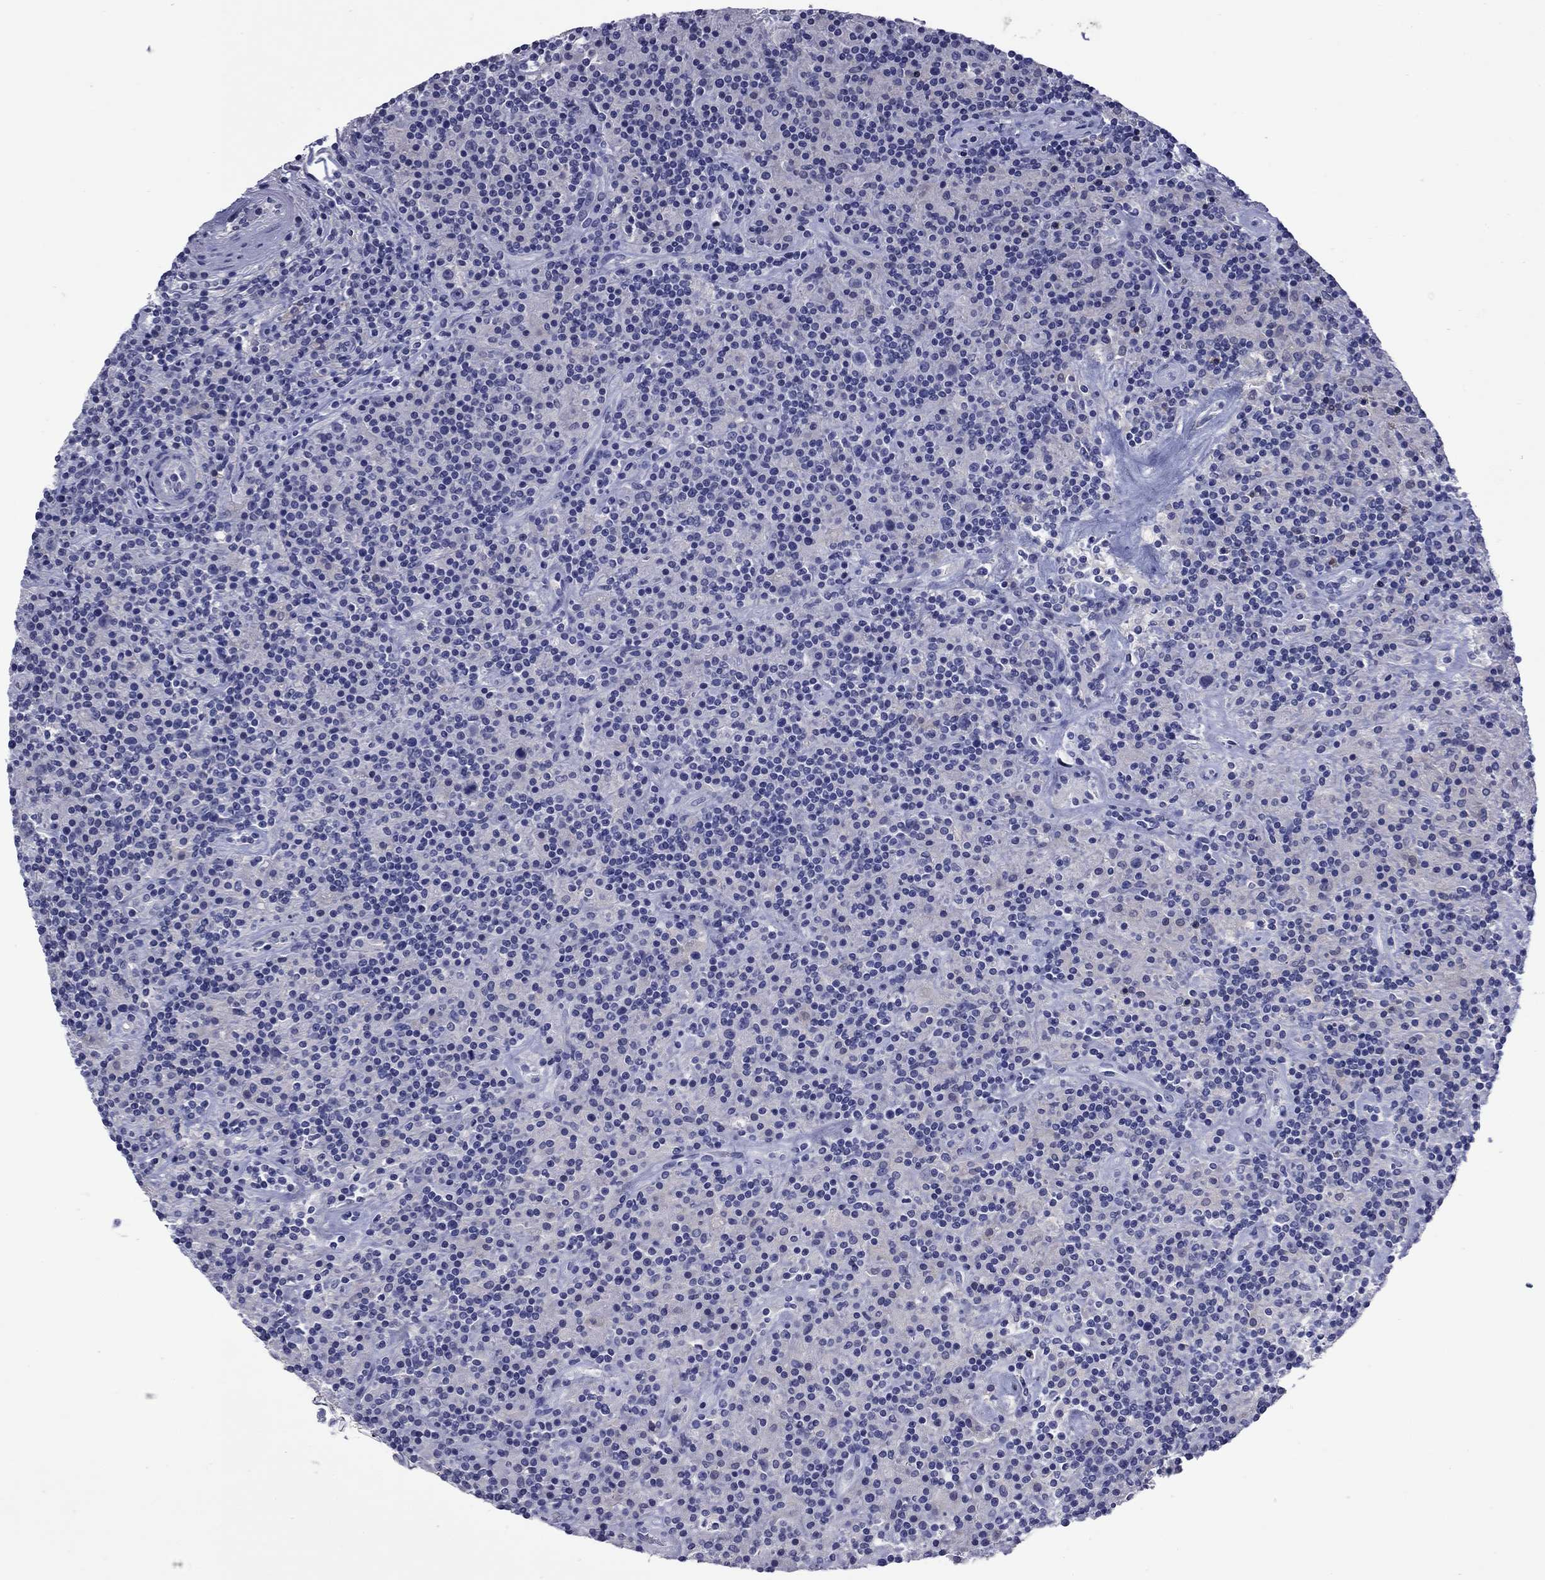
{"staining": {"intensity": "negative", "quantity": "none", "location": "none"}, "tissue": "lymphoma", "cell_type": "Tumor cells", "image_type": "cancer", "snomed": [{"axis": "morphology", "description": "Hodgkin's disease, NOS"}, {"axis": "topography", "description": "Lymph node"}], "caption": "This is a image of immunohistochemistry staining of lymphoma, which shows no staining in tumor cells. (DAB (3,3'-diaminobenzidine) immunohistochemistry, high magnification).", "gene": "CFAP119", "patient": {"sex": "male", "age": 70}}